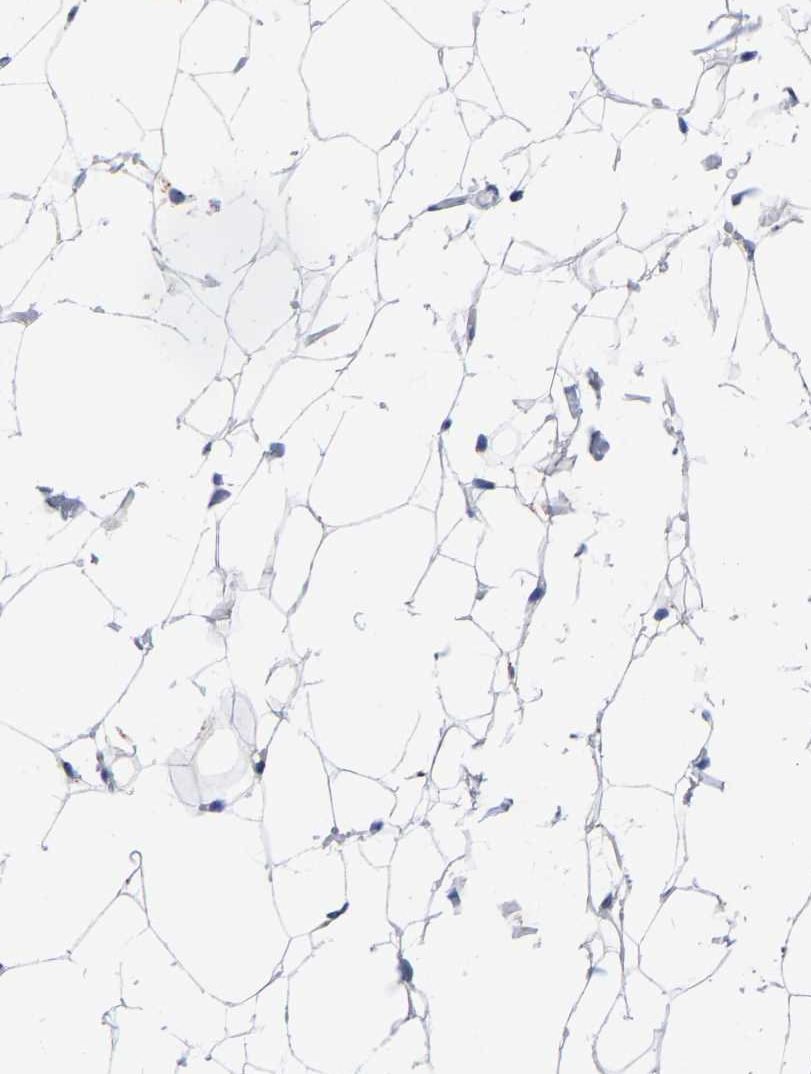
{"staining": {"intensity": "negative", "quantity": "none", "location": "none"}, "tissue": "adipose tissue", "cell_type": "Adipocytes", "image_type": "normal", "snomed": [{"axis": "morphology", "description": "Normal tissue, NOS"}, {"axis": "topography", "description": "Breast"}, {"axis": "topography", "description": "Soft tissue"}], "caption": "Adipocytes show no significant protein expression in normal adipose tissue. The staining was performed using DAB (3,3'-diaminobenzidine) to visualize the protein expression in brown, while the nuclei were stained in blue with hematoxylin (Magnification: 20x).", "gene": "STRIP2", "patient": {"sex": "female", "age": 75}}